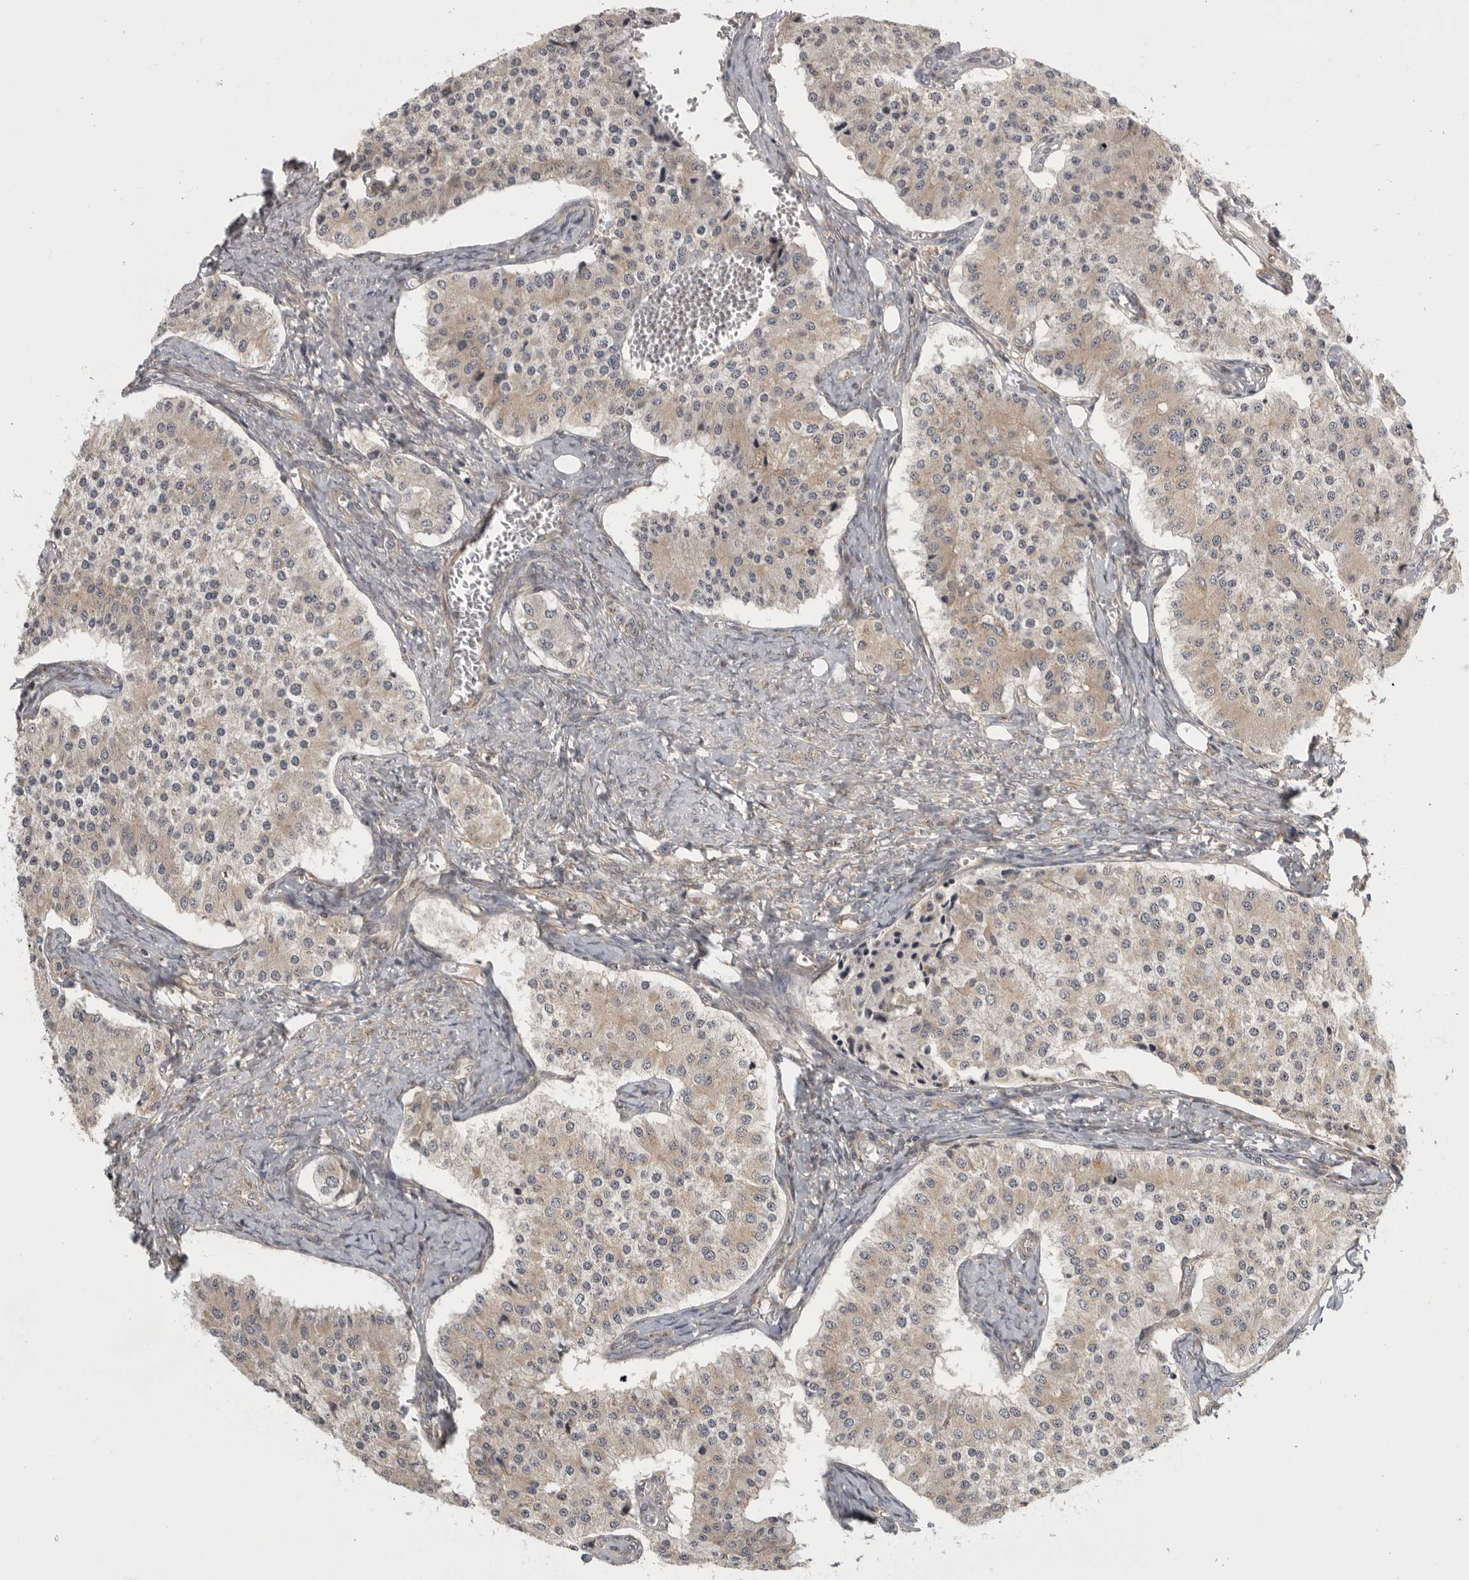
{"staining": {"intensity": "weak", "quantity": "25%-75%", "location": "cytoplasmic/membranous"}, "tissue": "carcinoid", "cell_type": "Tumor cells", "image_type": "cancer", "snomed": [{"axis": "morphology", "description": "Carcinoid, malignant, NOS"}, {"axis": "topography", "description": "Colon"}], "caption": "Immunohistochemical staining of human malignant carcinoid demonstrates low levels of weak cytoplasmic/membranous protein positivity in approximately 25%-75% of tumor cells.", "gene": "CUEDC1", "patient": {"sex": "female", "age": 52}}